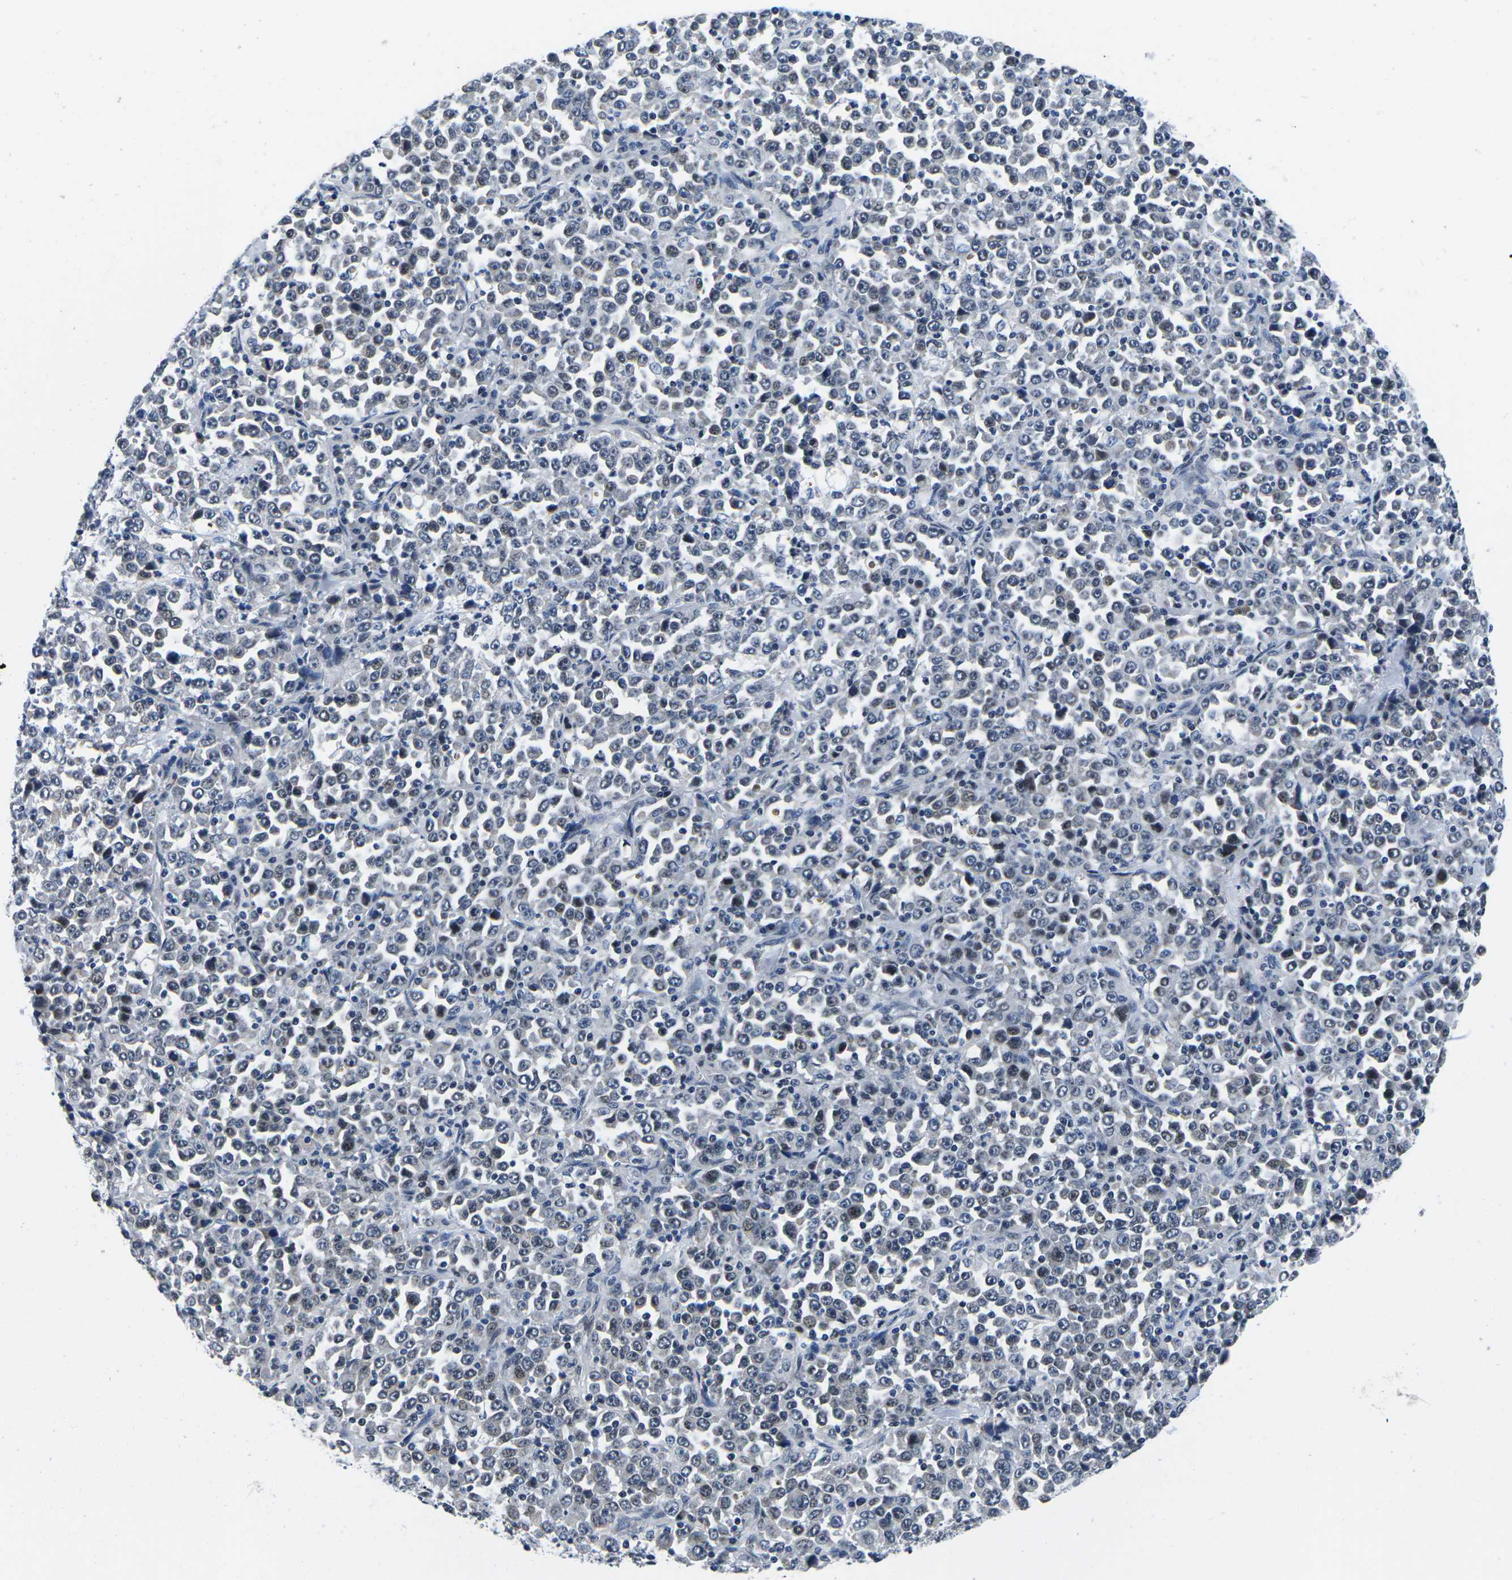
{"staining": {"intensity": "moderate", "quantity": "<25%", "location": "nuclear"}, "tissue": "stomach cancer", "cell_type": "Tumor cells", "image_type": "cancer", "snomed": [{"axis": "morphology", "description": "Normal tissue, NOS"}, {"axis": "morphology", "description": "Adenocarcinoma, NOS"}, {"axis": "topography", "description": "Stomach, upper"}, {"axis": "topography", "description": "Stomach"}], "caption": "This is an image of immunohistochemistry staining of stomach adenocarcinoma, which shows moderate positivity in the nuclear of tumor cells.", "gene": "CDC73", "patient": {"sex": "male", "age": 59}}